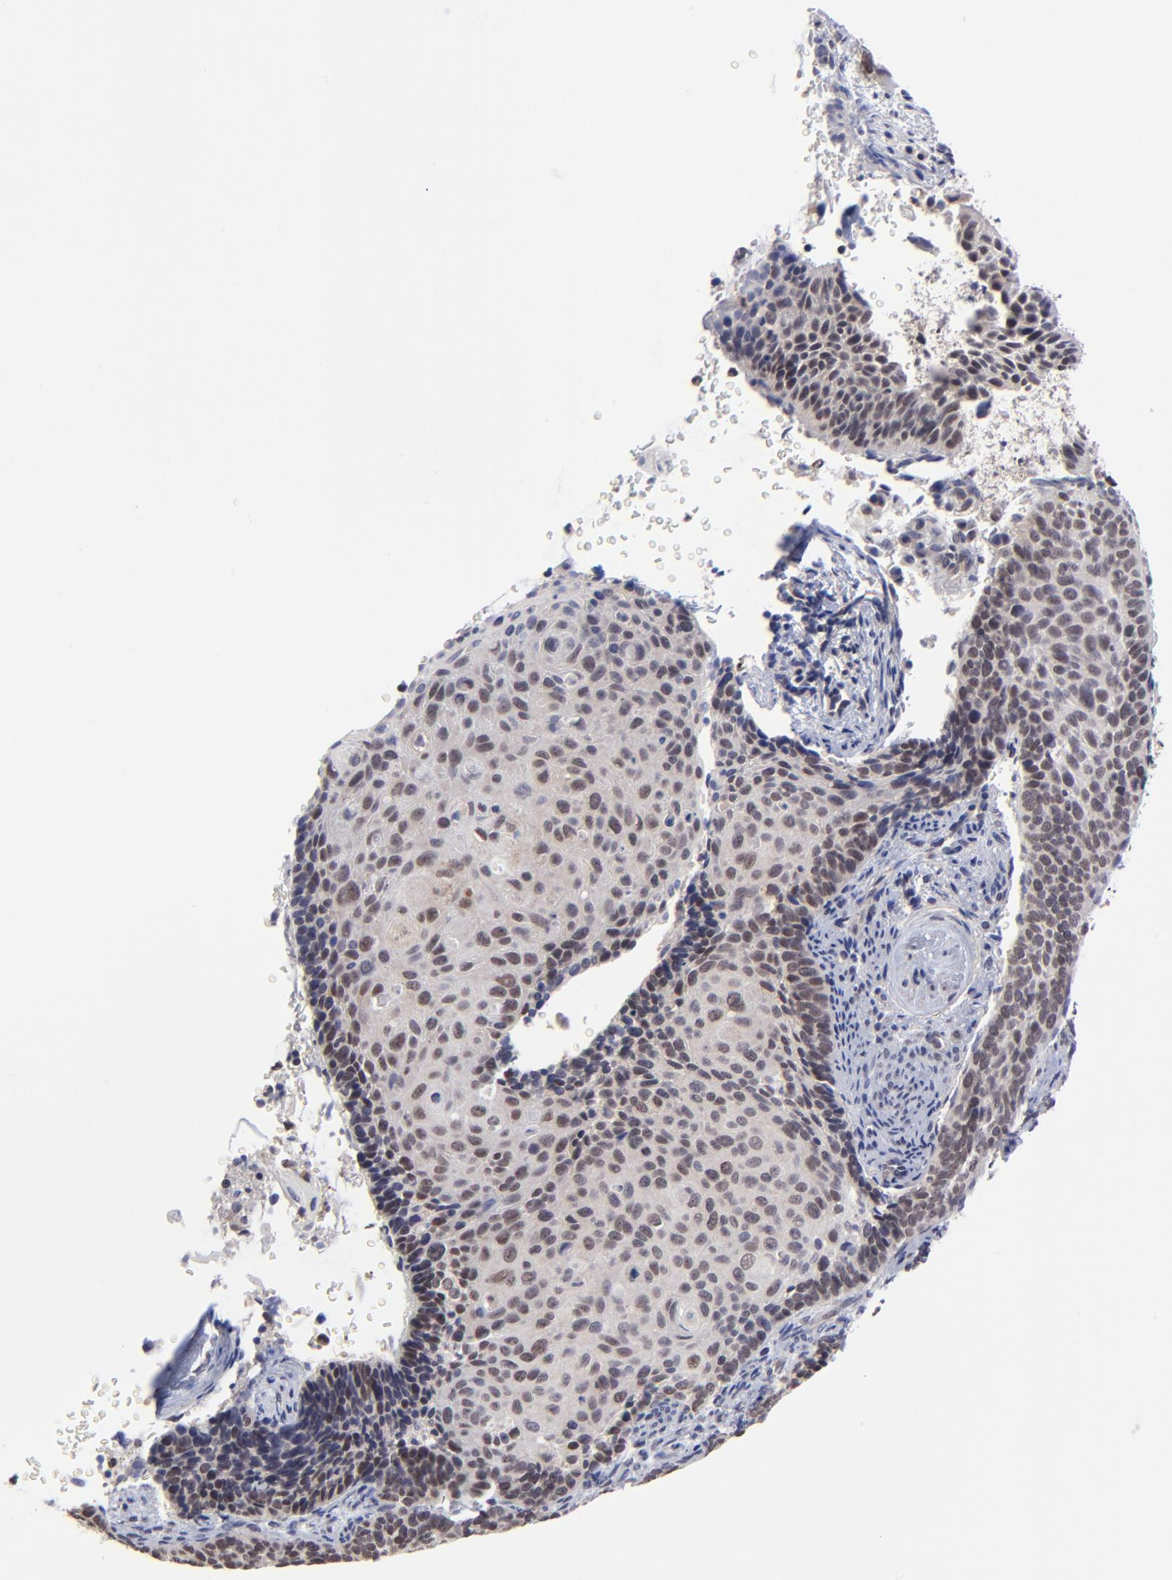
{"staining": {"intensity": "weak", "quantity": "25%-75%", "location": "nuclear"}, "tissue": "cervical cancer", "cell_type": "Tumor cells", "image_type": "cancer", "snomed": [{"axis": "morphology", "description": "Squamous cell carcinoma, NOS"}, {"axis": "topography", "description": "Cervix"}], "caption": "The image demonstrates staining of cervical cancer (squamous cell carcinoma), revealing weak nuclear protein staining (brown color) within tumor cells.", "gene": "ZNF419", "patient": {"sex": "female", "age": 33}}